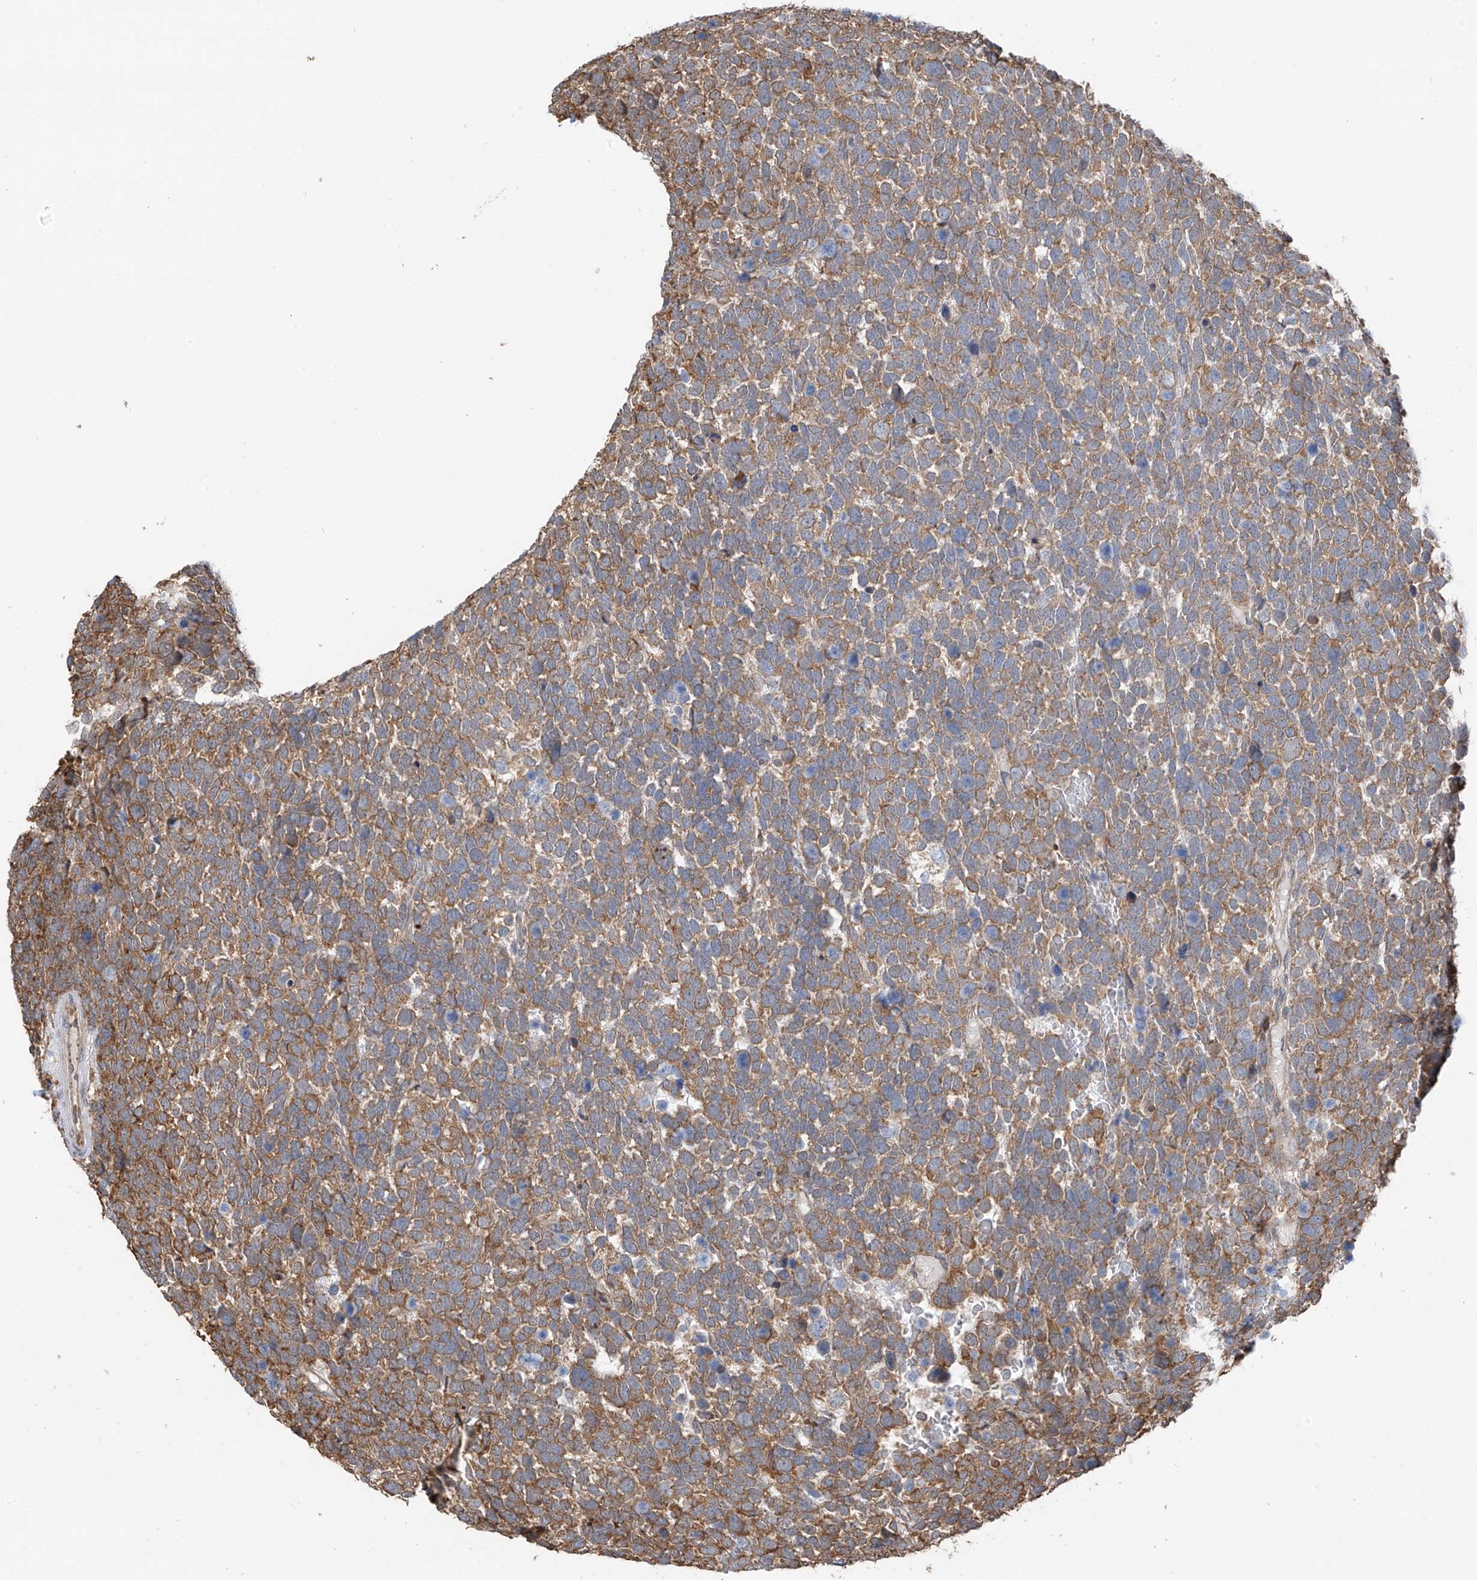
{"staining": {"intensity": "moderate", "quantity": ">75%", "location": "cytoplasmic/membranous"}, "tissue": "urothelial cancer", "cell_type": "Tumor cells", "image_type": "cancer", "snomed": [{"axis": "morphology", "description": "Urothelial carcinoma, High grade"}, {"axis": "topography", "description": "Urinary bladder"}], "caption": "Tumor cells demonstrate moderate cytoplasmic/membranous expression in about >75% of cells in urothelial cancer.", "gene": "ZNF189", "patient": {"sex": "female", "age": 82}}